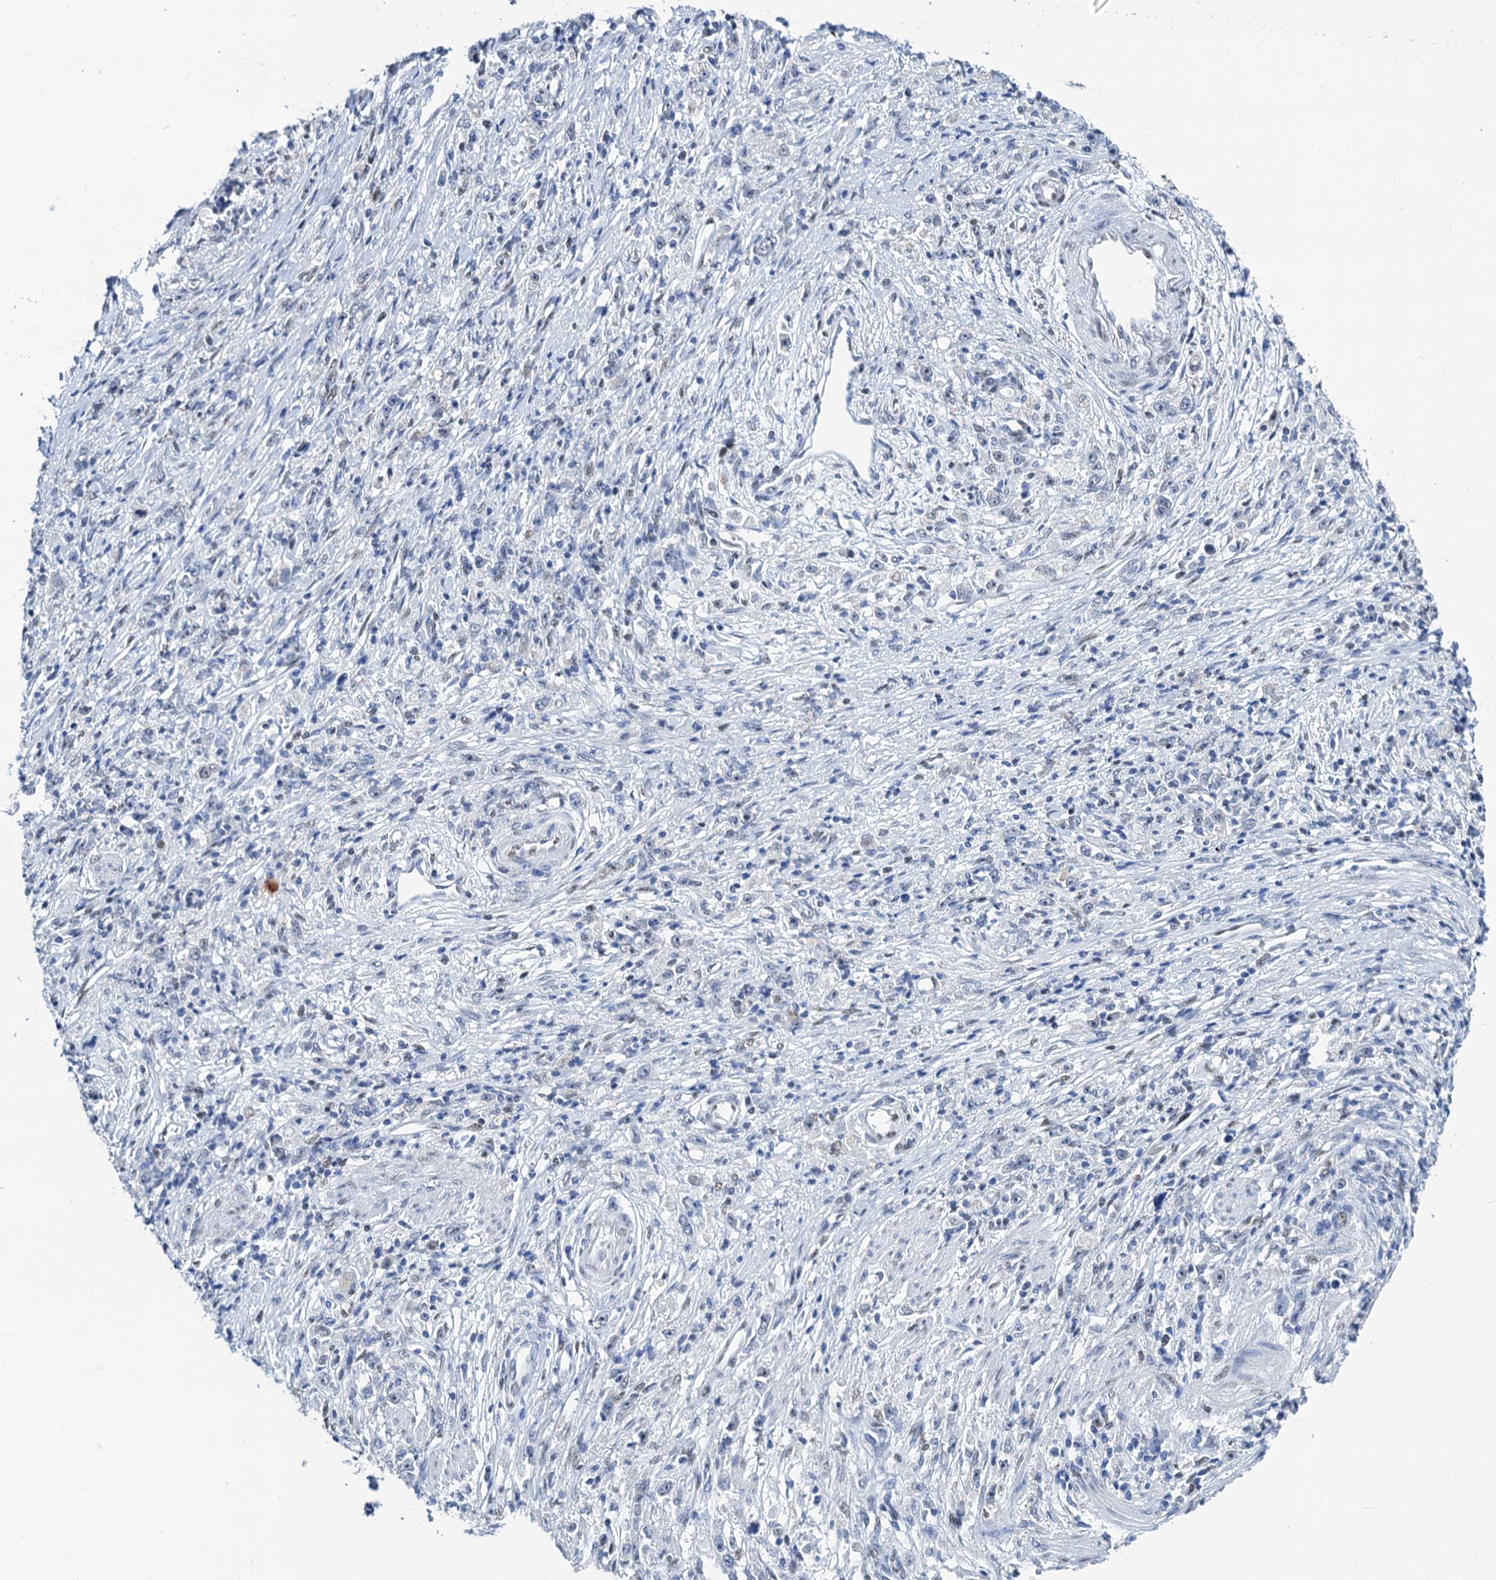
{"staining": {"intensity": "negative", "quantity": "none", "location": "none"}, "tissue": "stomach cancer", "cell_type": "Tumor cells", "image_type": "cancer", "snomed": [{"axis": "morphology", "description": "Adenocarcinoma, NOS"}, {"axis": "topography", "description": "Stomach"}], "caption": "There is no significant expression in tumor cells of stomach adenocarcinoma.", "gene": "SLTM", "patient": {"sex": "female", "age": 59}}